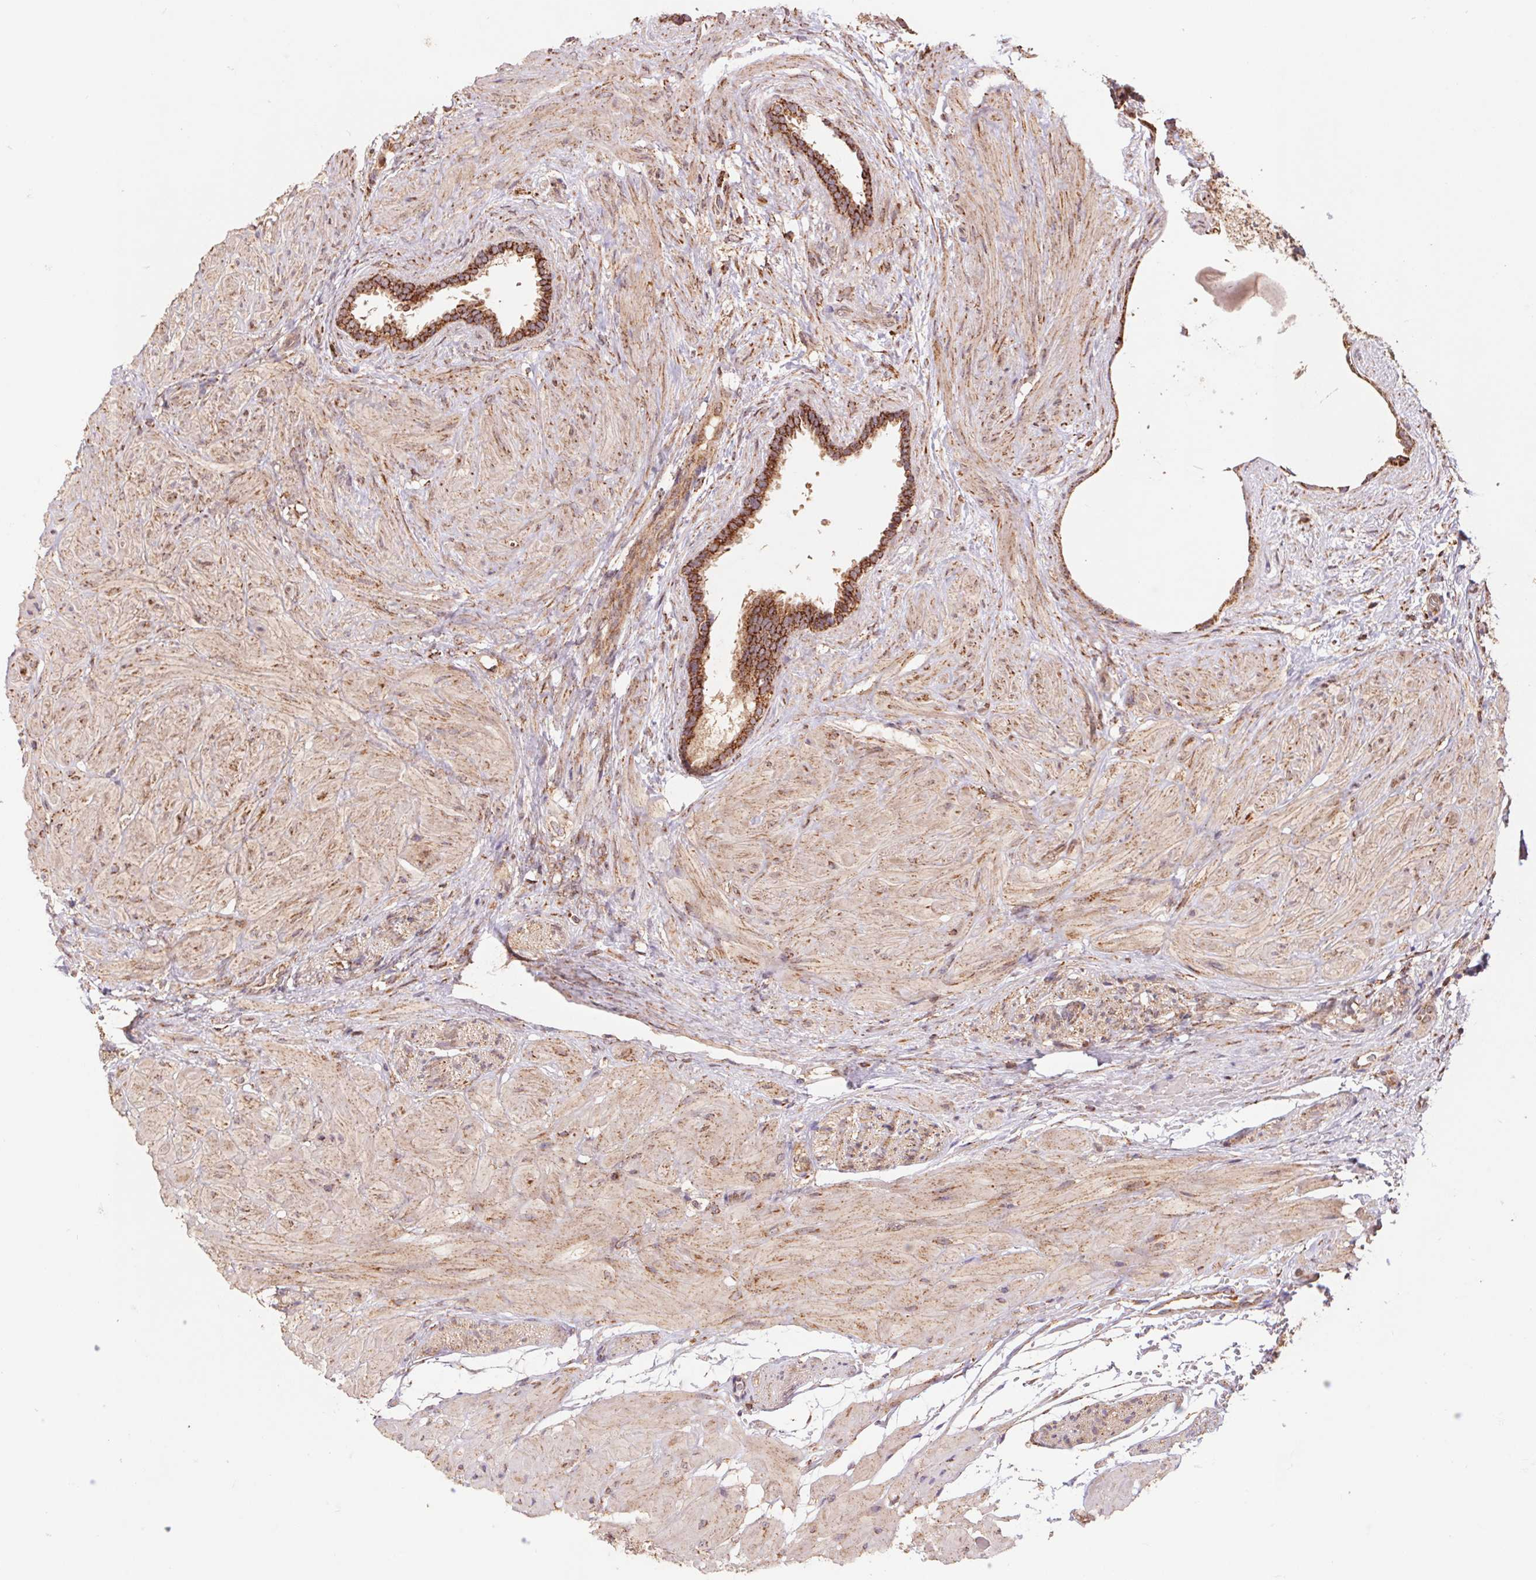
{"staining": {"intensity": "strong", "quantity": ">75%", "location": "cytoplasmic/membranous"}, "tissue": "seminal vesicle", "cell_type": "Glandular cells", "image_type": "normal", "snomed": [{"axis": "morphology", "description": "Normal tissue, NOS"}, {"axis": "topography", "description": "Seminal veicle"}], "caption": "Protein analysis of normal seminal vesicle shows strong cytoplasmic/membranous staining in approximately >75% of glandular cells. (Stains: DAB in brown, nuclei in blue, Microscopy: brightfield microscopy at high magnification).", "gene": "URM1", "patient": {"sex": "male", "age": 57}}